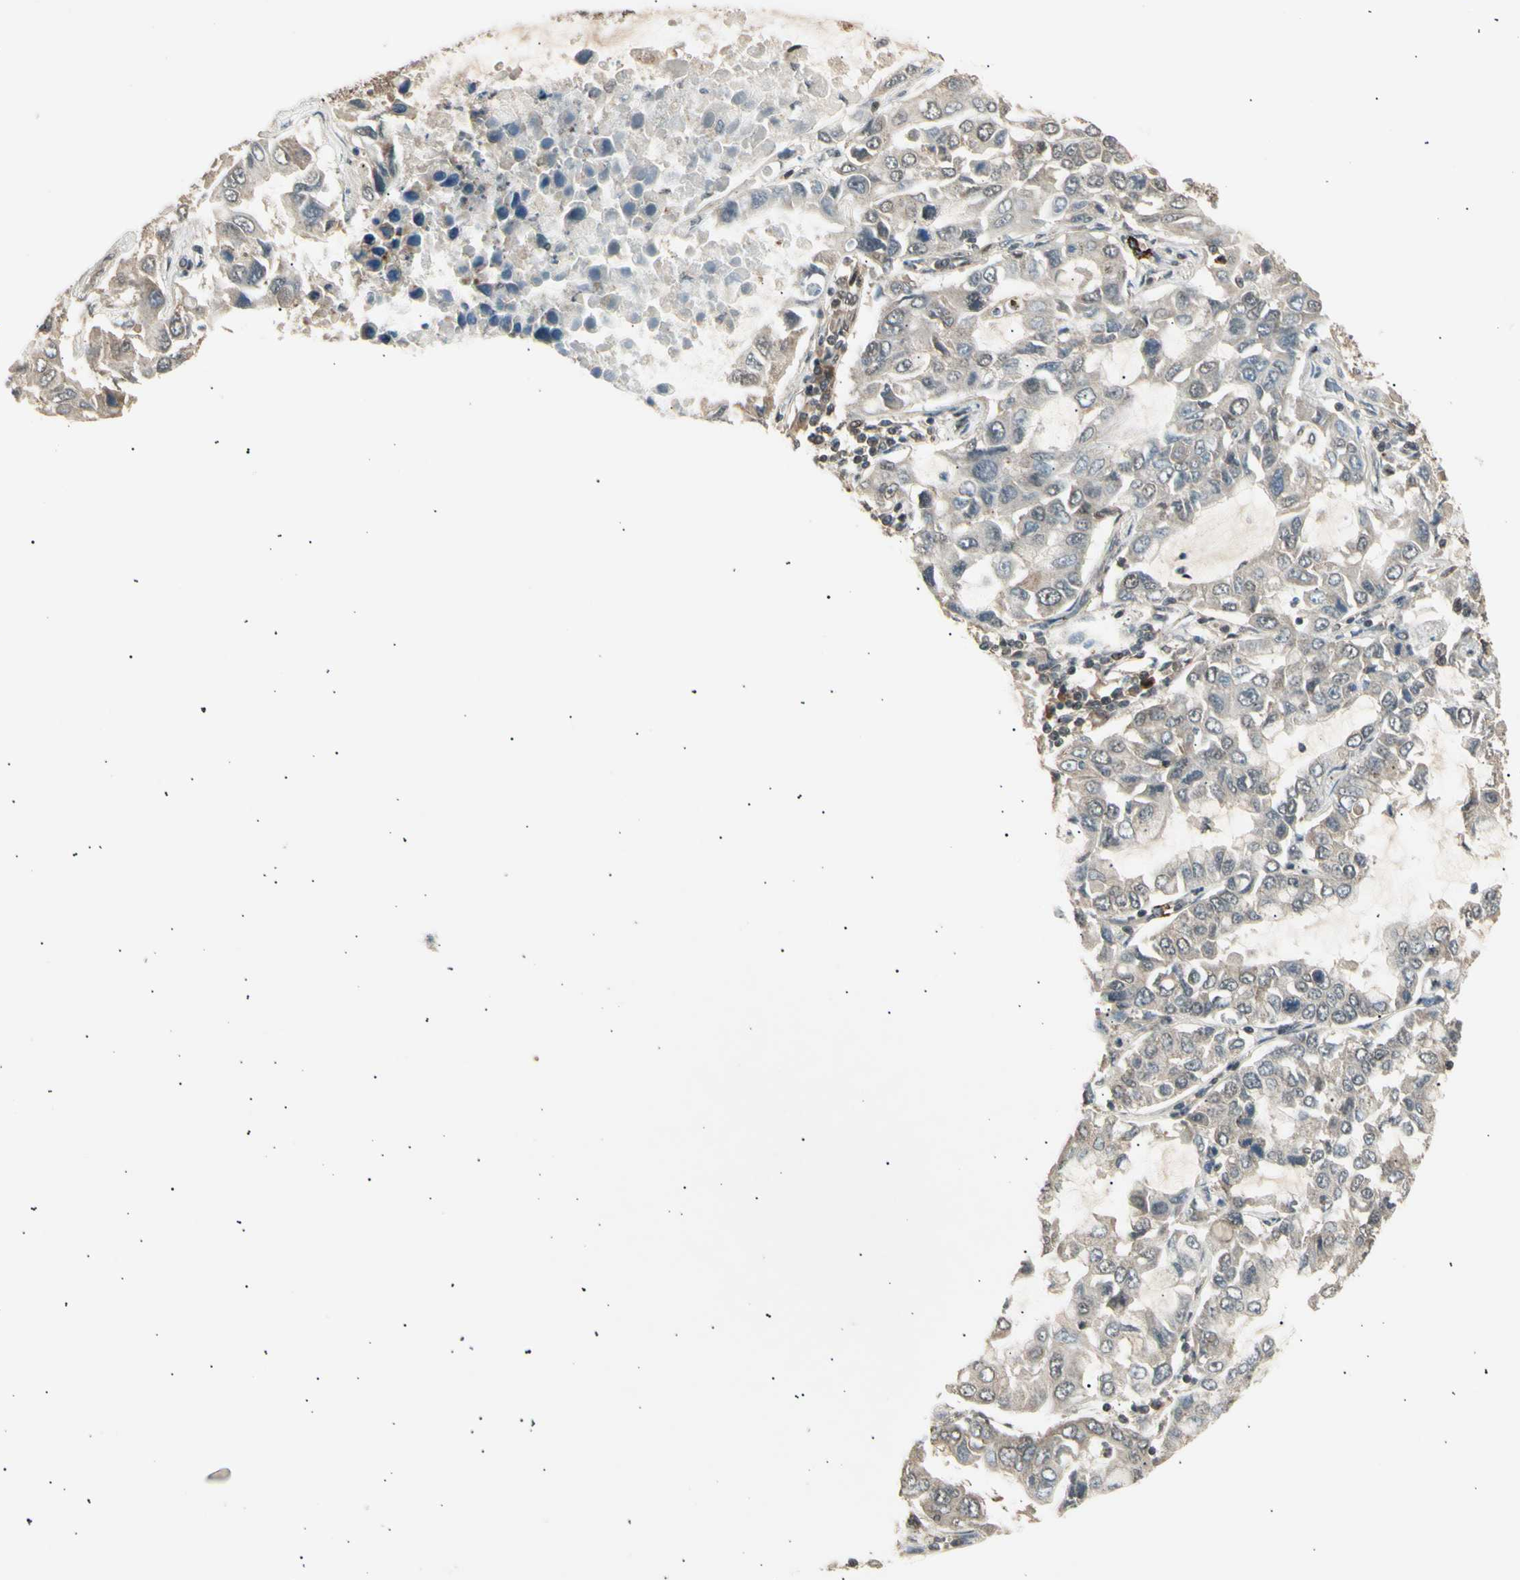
{"staining": {"intensity": "weak", "quantity": "<25%", "location": "cytoplasmic/membranous"}, "tissue": "lung cancer", "cell_type": "Tumor cells", "image_type": "cancer", "snomed": [{"axis": "morphology", "description": "Adenocarcinoma, NOS"}, {"axis": "topography", "description": "Lung"}], "caption": "This is an IHC histopathology image of lung cancer (adenocarcinoma). There is no staining in tumor cells.", "gene": "NUAK2", "patient": {"sex": "male", "age": 64}}